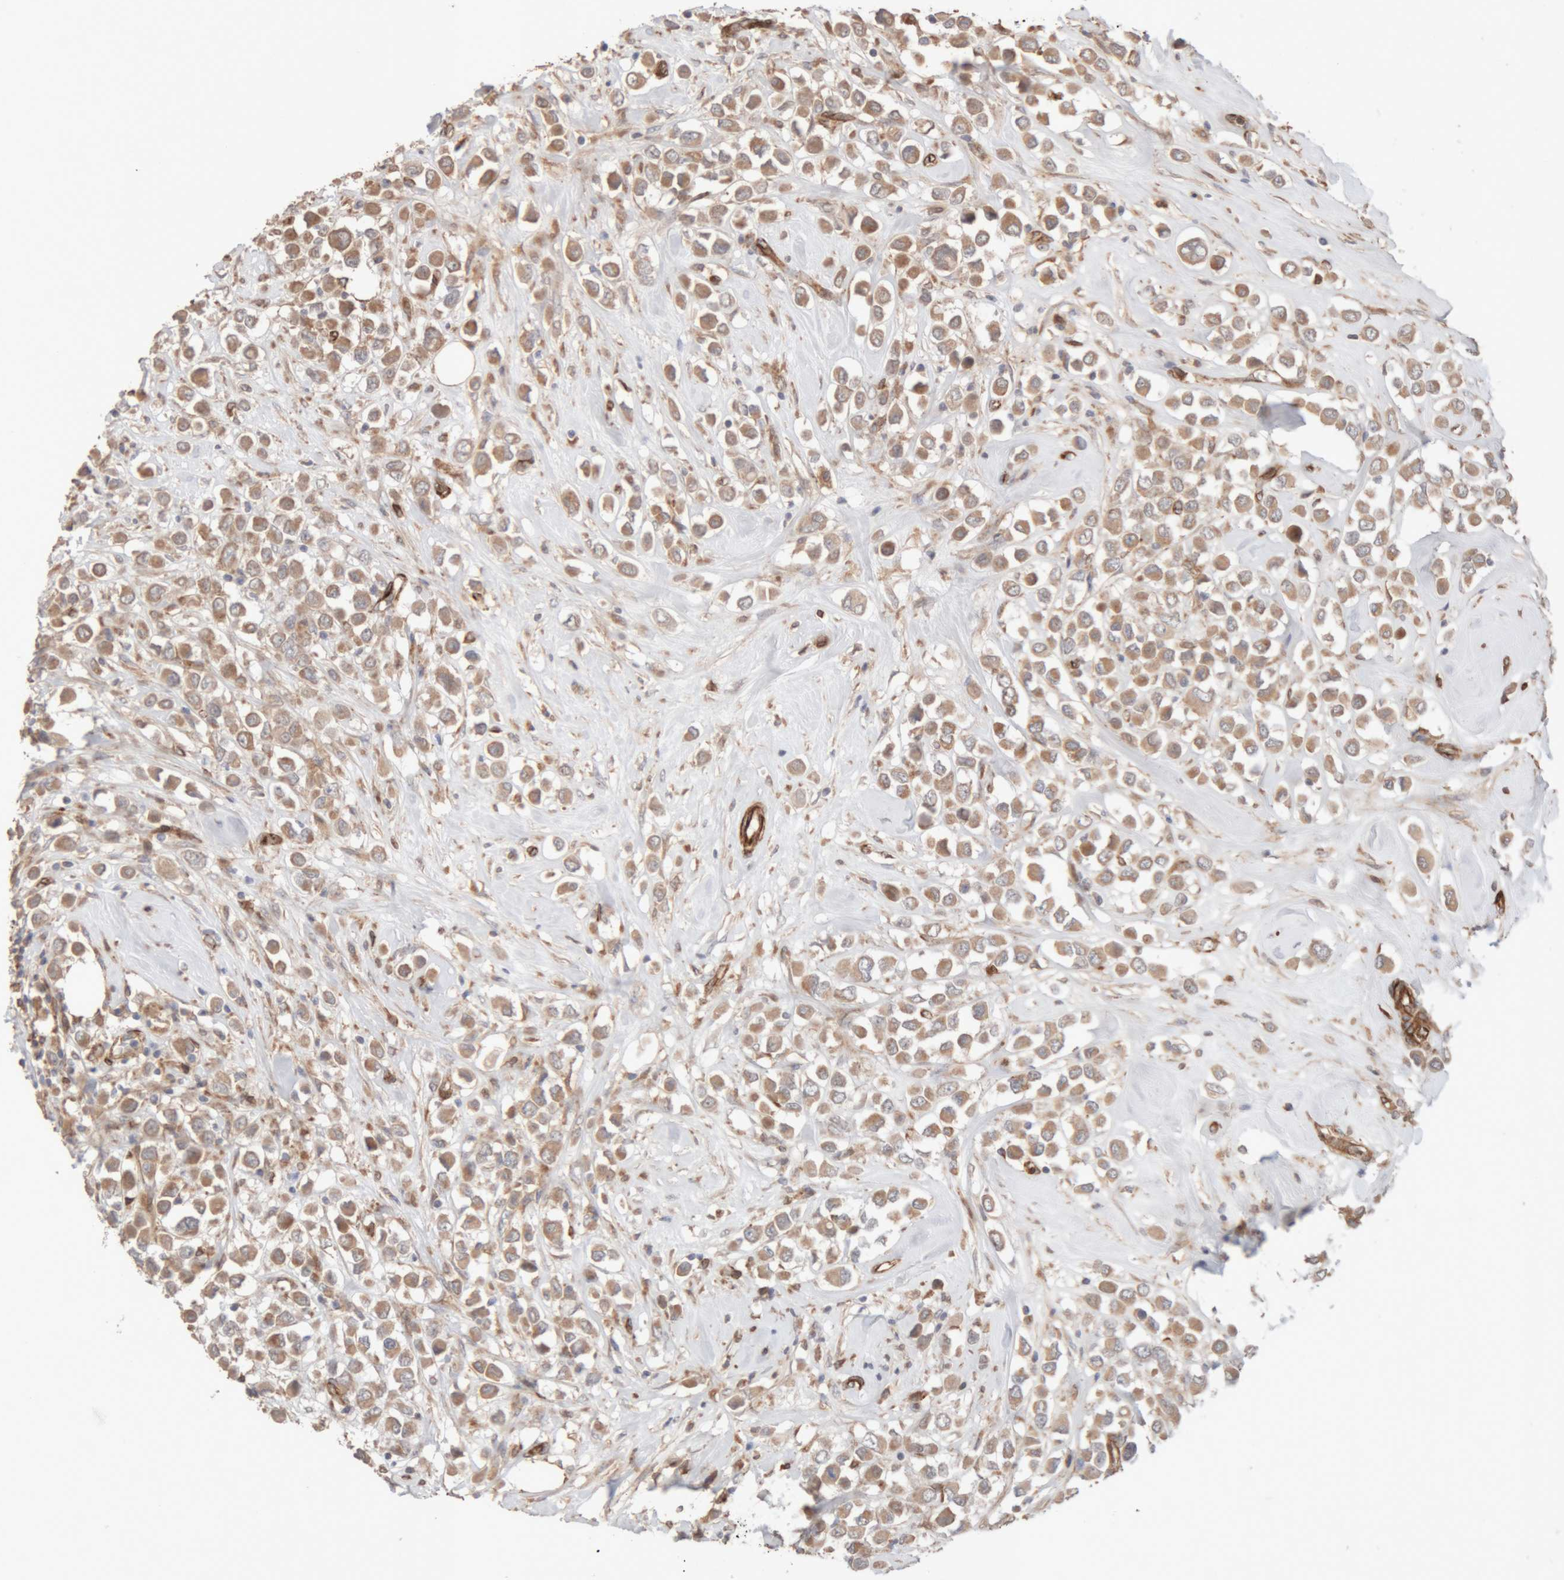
{"staining": {"intensity": "moderate", "quantity": ">75%", "location": "cytoplasmic/membranous"}, "tissue": "breast cancer", "cell_type": "Tumor cells", "image_type": "cancer", "snomed": [{"axis": "morphology", "description": "Duct carcinoma"}, {"axis": "topography", "description": "Breast"}], "caption": "IHC histopathology image of neoplastic tissue: human breast cancer (infiltrating ductal carcinoma) stained using immunohistochemistry (IHC) demonstrates medium levels of moderate protein expression localized specifically in the cytoplasmic/membranous of tumor cells, appearing as a cytoplasmic/membranous brown color.", "gene": "RAB32", "patient": {"sex": "female", "age": 61}}